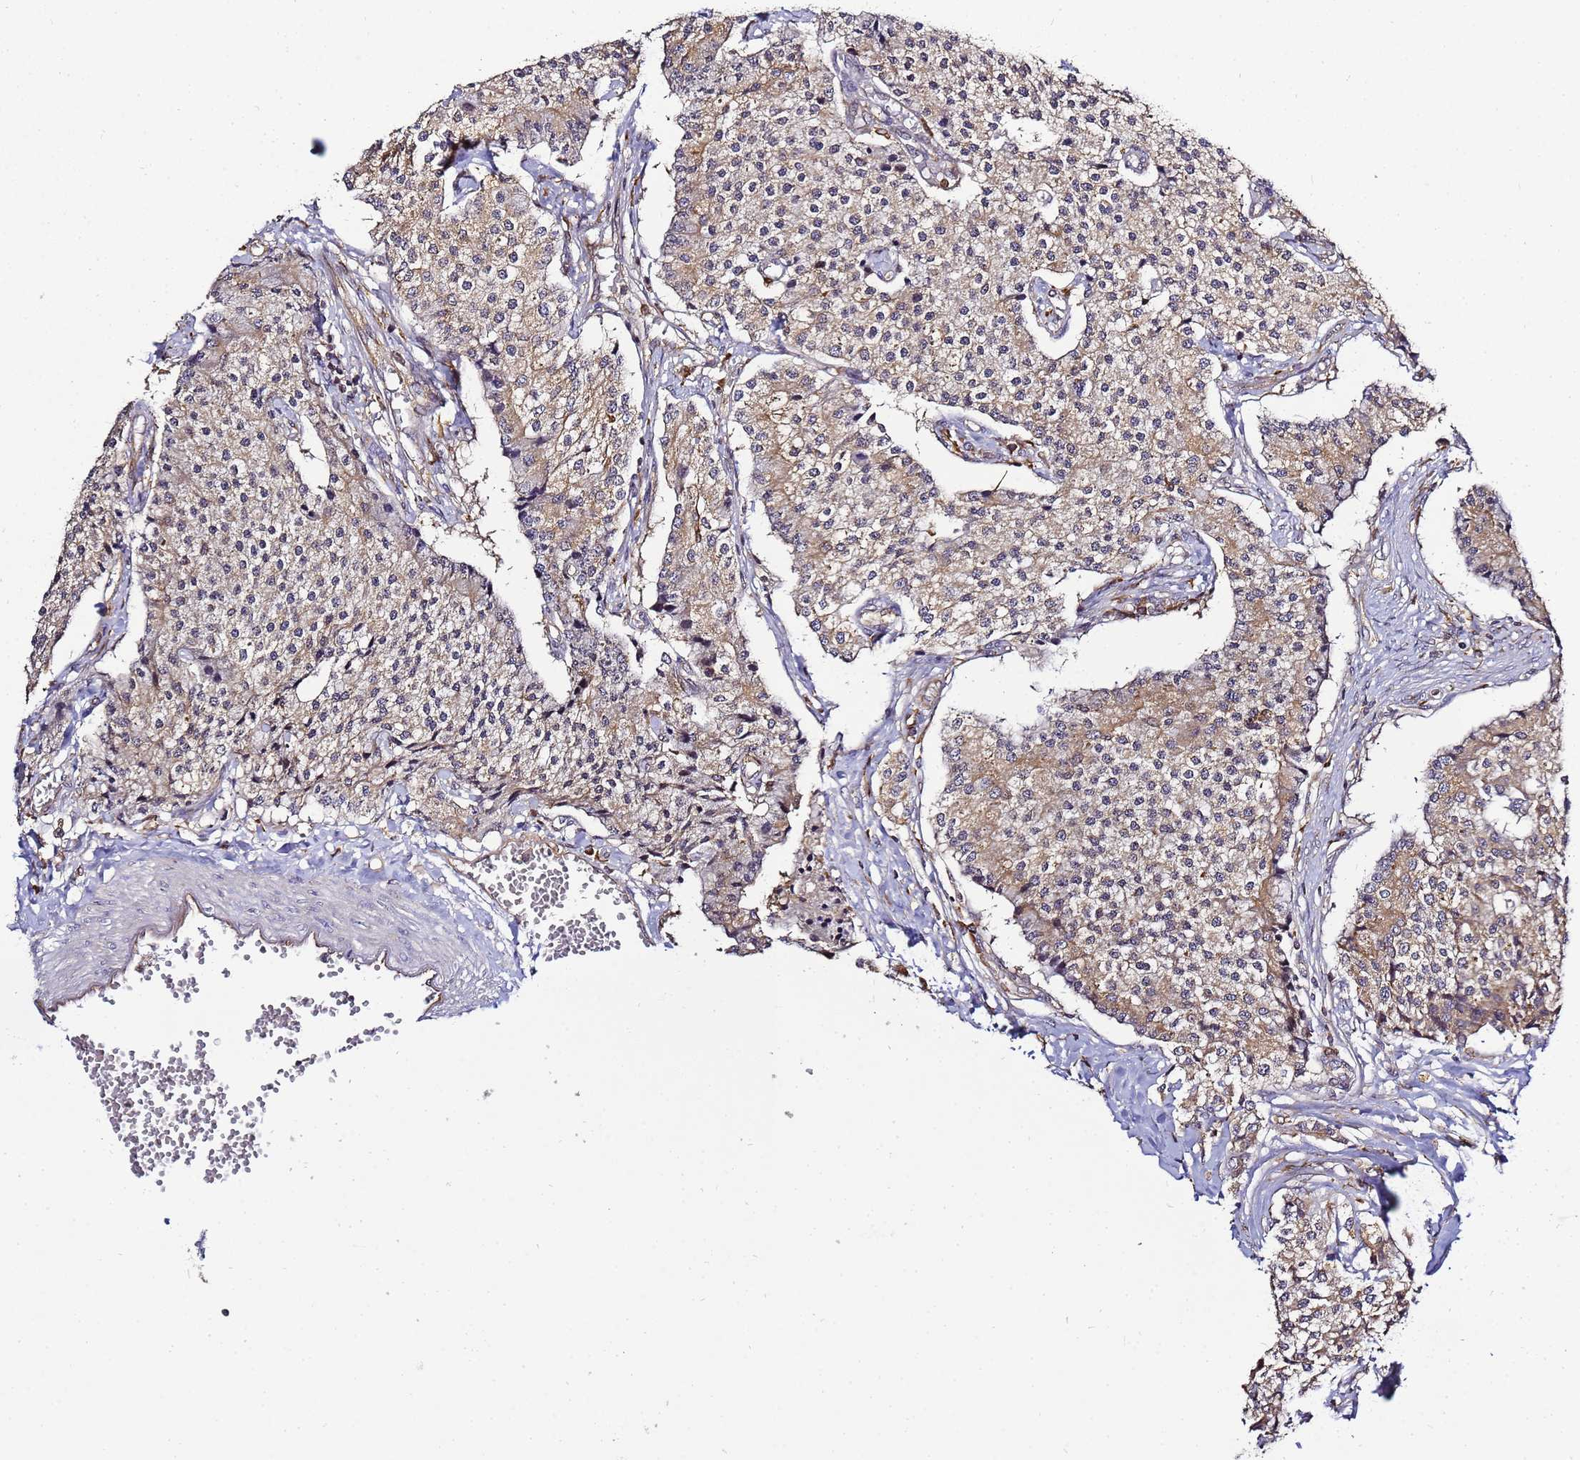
{"staining": {"intensity": "weak", "quantity": ">75%", "location": "cytoplasmic/membranous"}, "tissue": "carcinoid", "cell_type": "Tumor cells", "image_type": "cancer", "snomed": [{"axis": "morphology", "description": "Carcinoid, malignant, NOS"}, {"axis": "topography", "description": "Colon"}], "caption": "Tumor cells display weak cytoplasmic/membranous staining in about >75% of cells in carcinoid.", "gene": "ADPGK", "patient": {"sex": "female", "age": 52}}